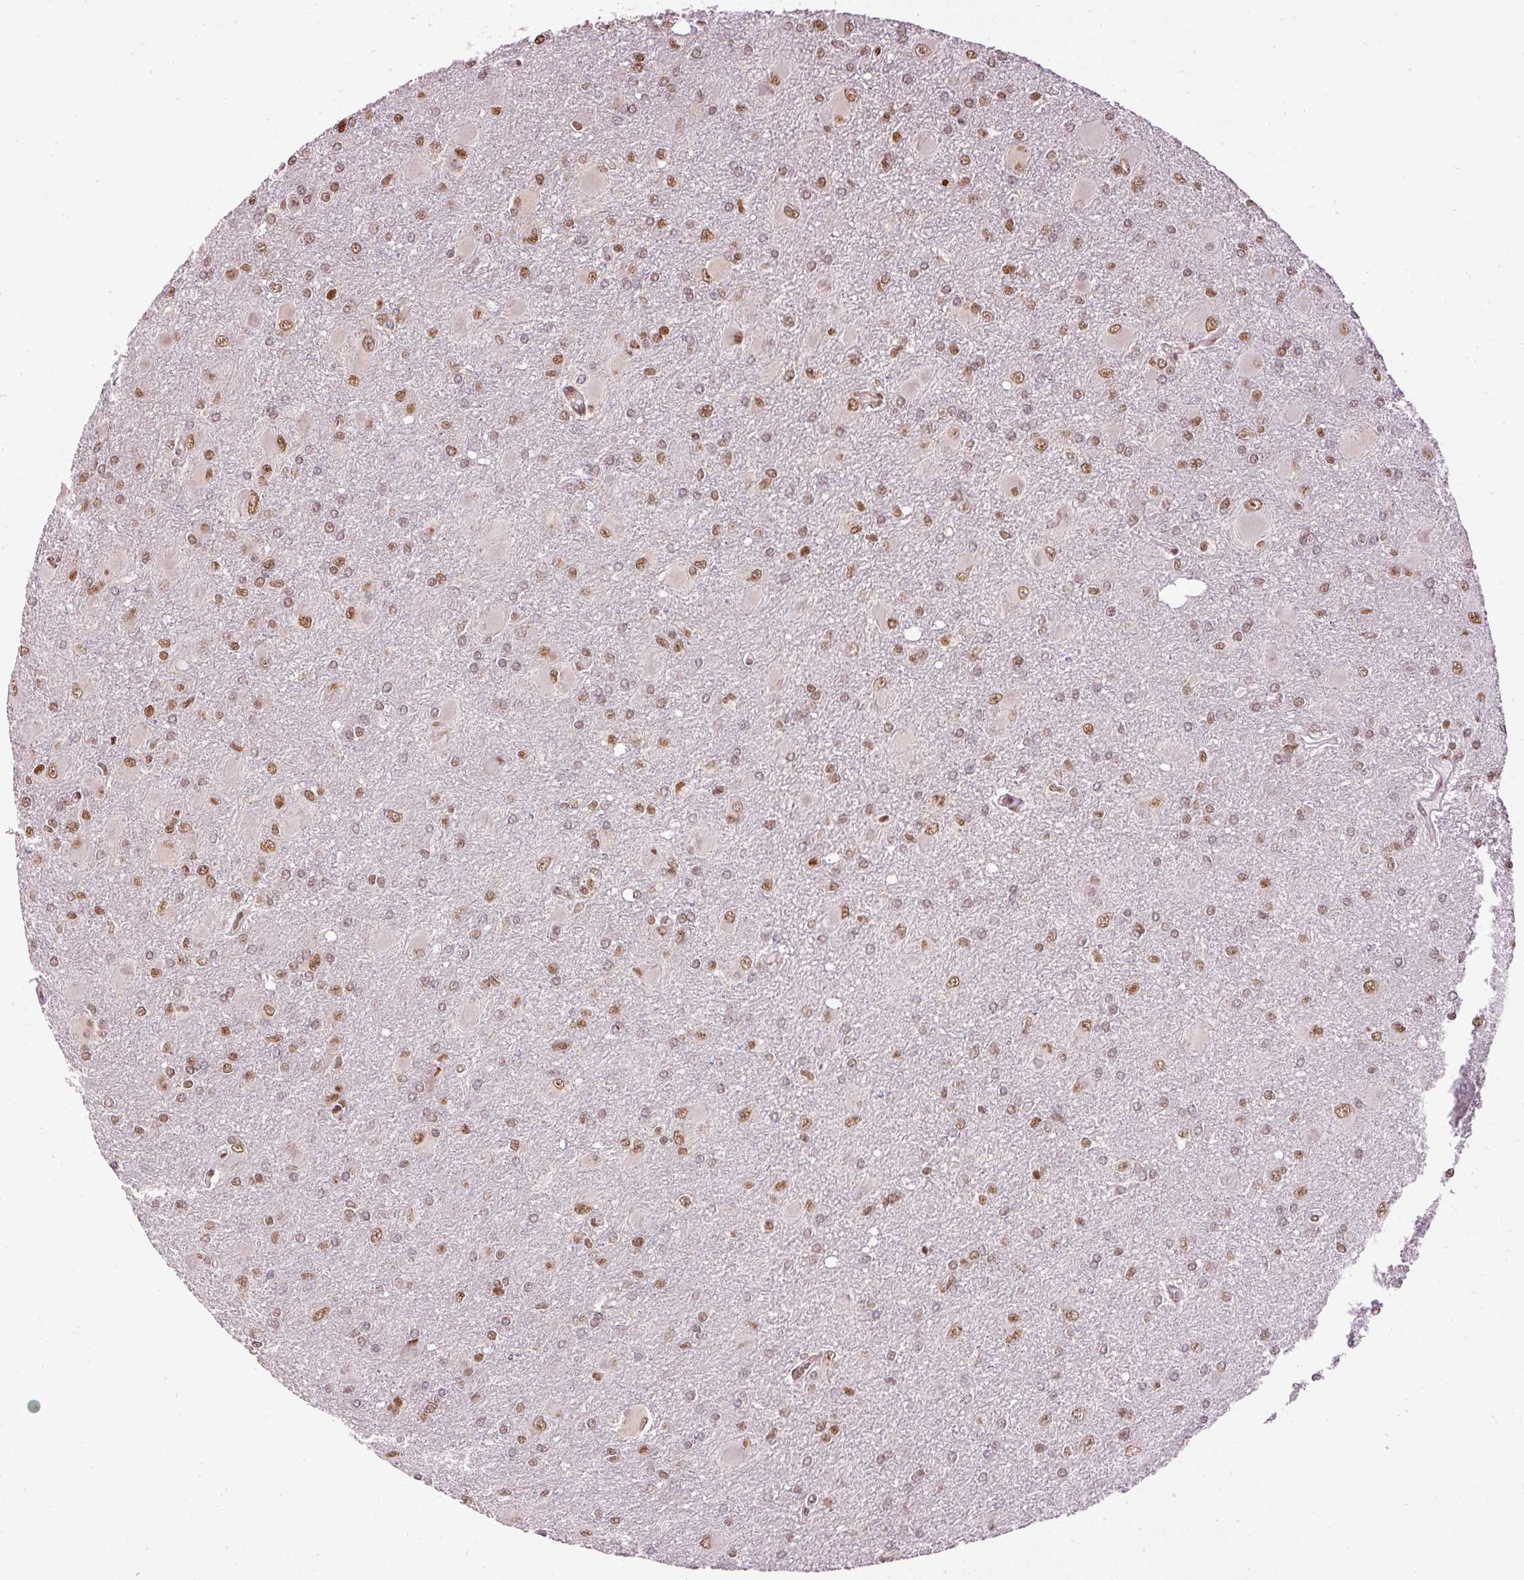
{"staining": {"intensity": "strong", "quantity": "25%-75%", "location": "nuclear"}, "tissue": "glioma", "cell_type": "Tumor cells", "image_type": "cancer", "snomed": [{"axis": "morphology", "description": "Glioma, malignant, High grade"}, {"axis": "topography", "description": "Brain"}], "caption": "The image demonstrates immunohistochemical staining of malignant glioma (high-grade). There is strong nuclear staining is identified in about 25%-75% of tumor cells.", "gene": "ZNF778", "patient": {"sex": "male", "age": 67}}